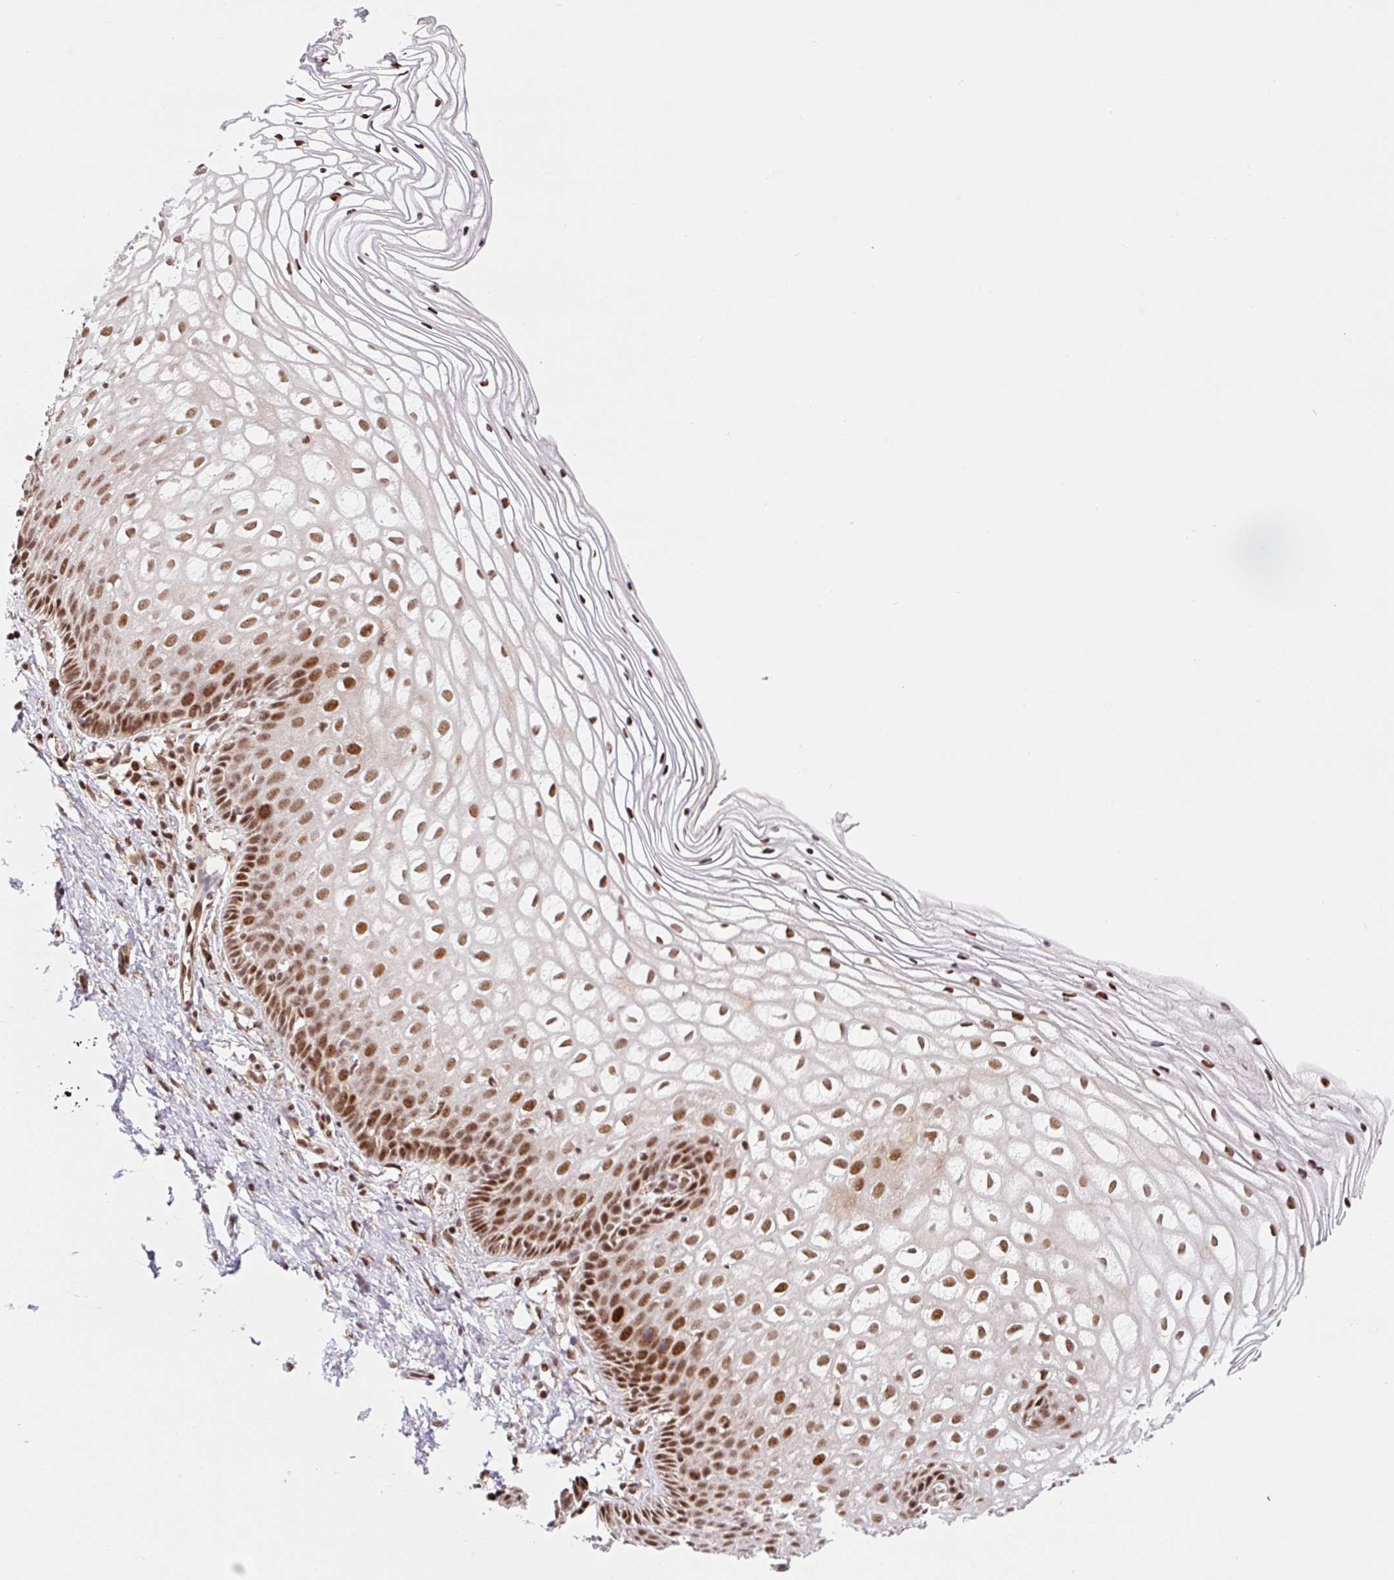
{"staining": {"intensity": "strong", "quantity": ">75%", "location": "nuclear"}, "tissue": "cervix", "cell_type": "Glandular cells", "image_type": "normal", "snomed": [{"axis": "morphology", "description": "Normal tissue, NOS"}, {"axis": "topography", "description": "Cervix"}], "caption": "Normal cervix shows strong nuclear positivity in about >75% of glandular cells, visualized by immunohistochemistry. (Brightfield microscopy of DAB IHC at high magnification).", "gene": "INTS8", "patient": {"sex": "female", "age": 36}}